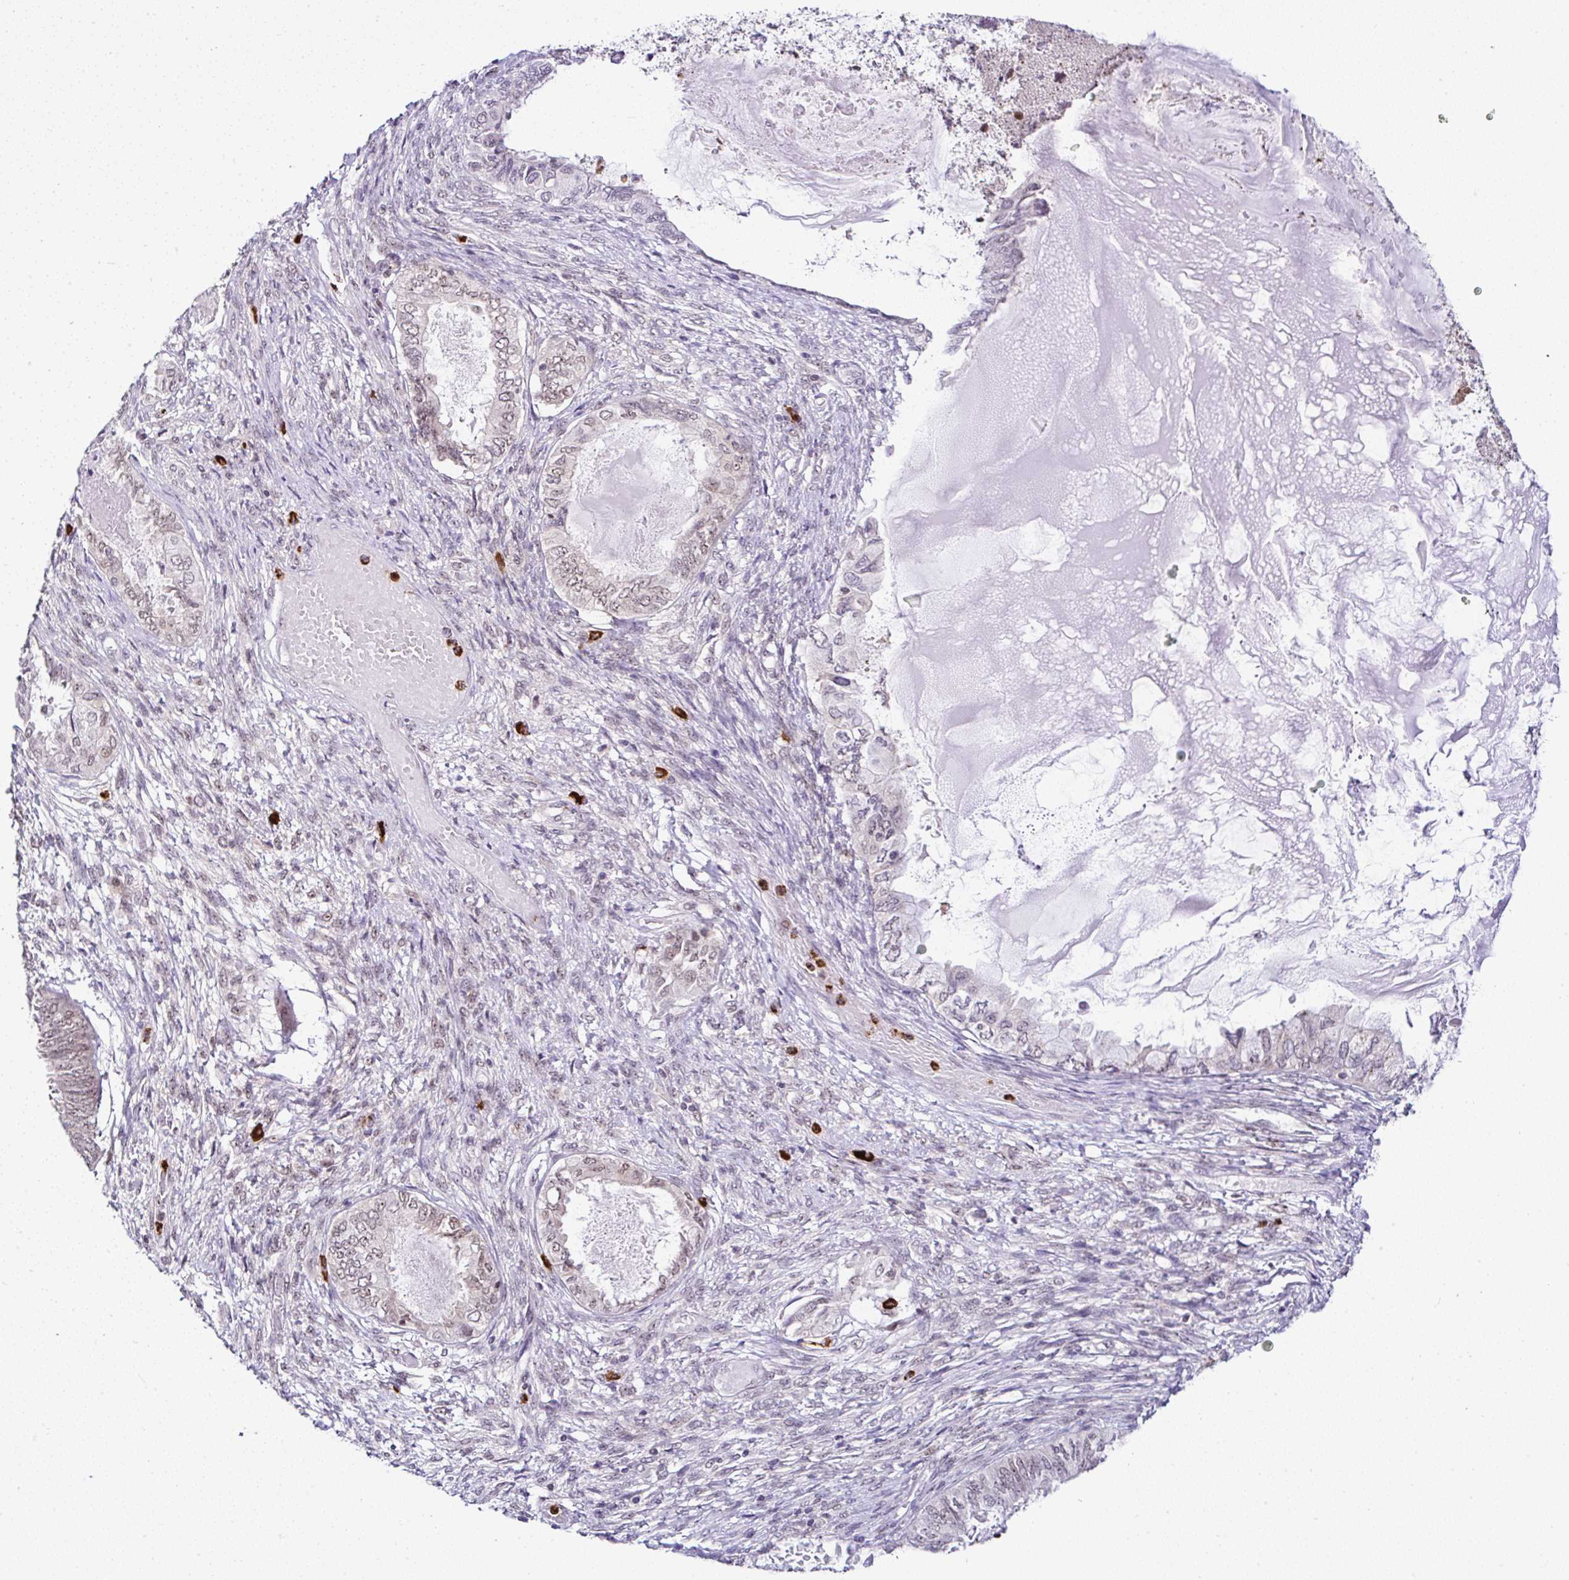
{"staining": {"intensity": "weak", "quantity": ">75%", "location": "nuclear"}, "tissue": "ovarian cancer", "cell_type": "Tumor cells", "image_type": "cancer", "snomed": [{"axis": "morphology", "description": "Carcinoma, endometroid"}, {"axis": "topography", "description": "Ovary"}], "caption": "Human endometroid carcinoma (ovarian) stained with a brown dye demonstrates weak nuclear positive expression in approximately >75% of tumor cells.", "gene": "PTPN2", "patient": {"sex": "female", "age": 70}}